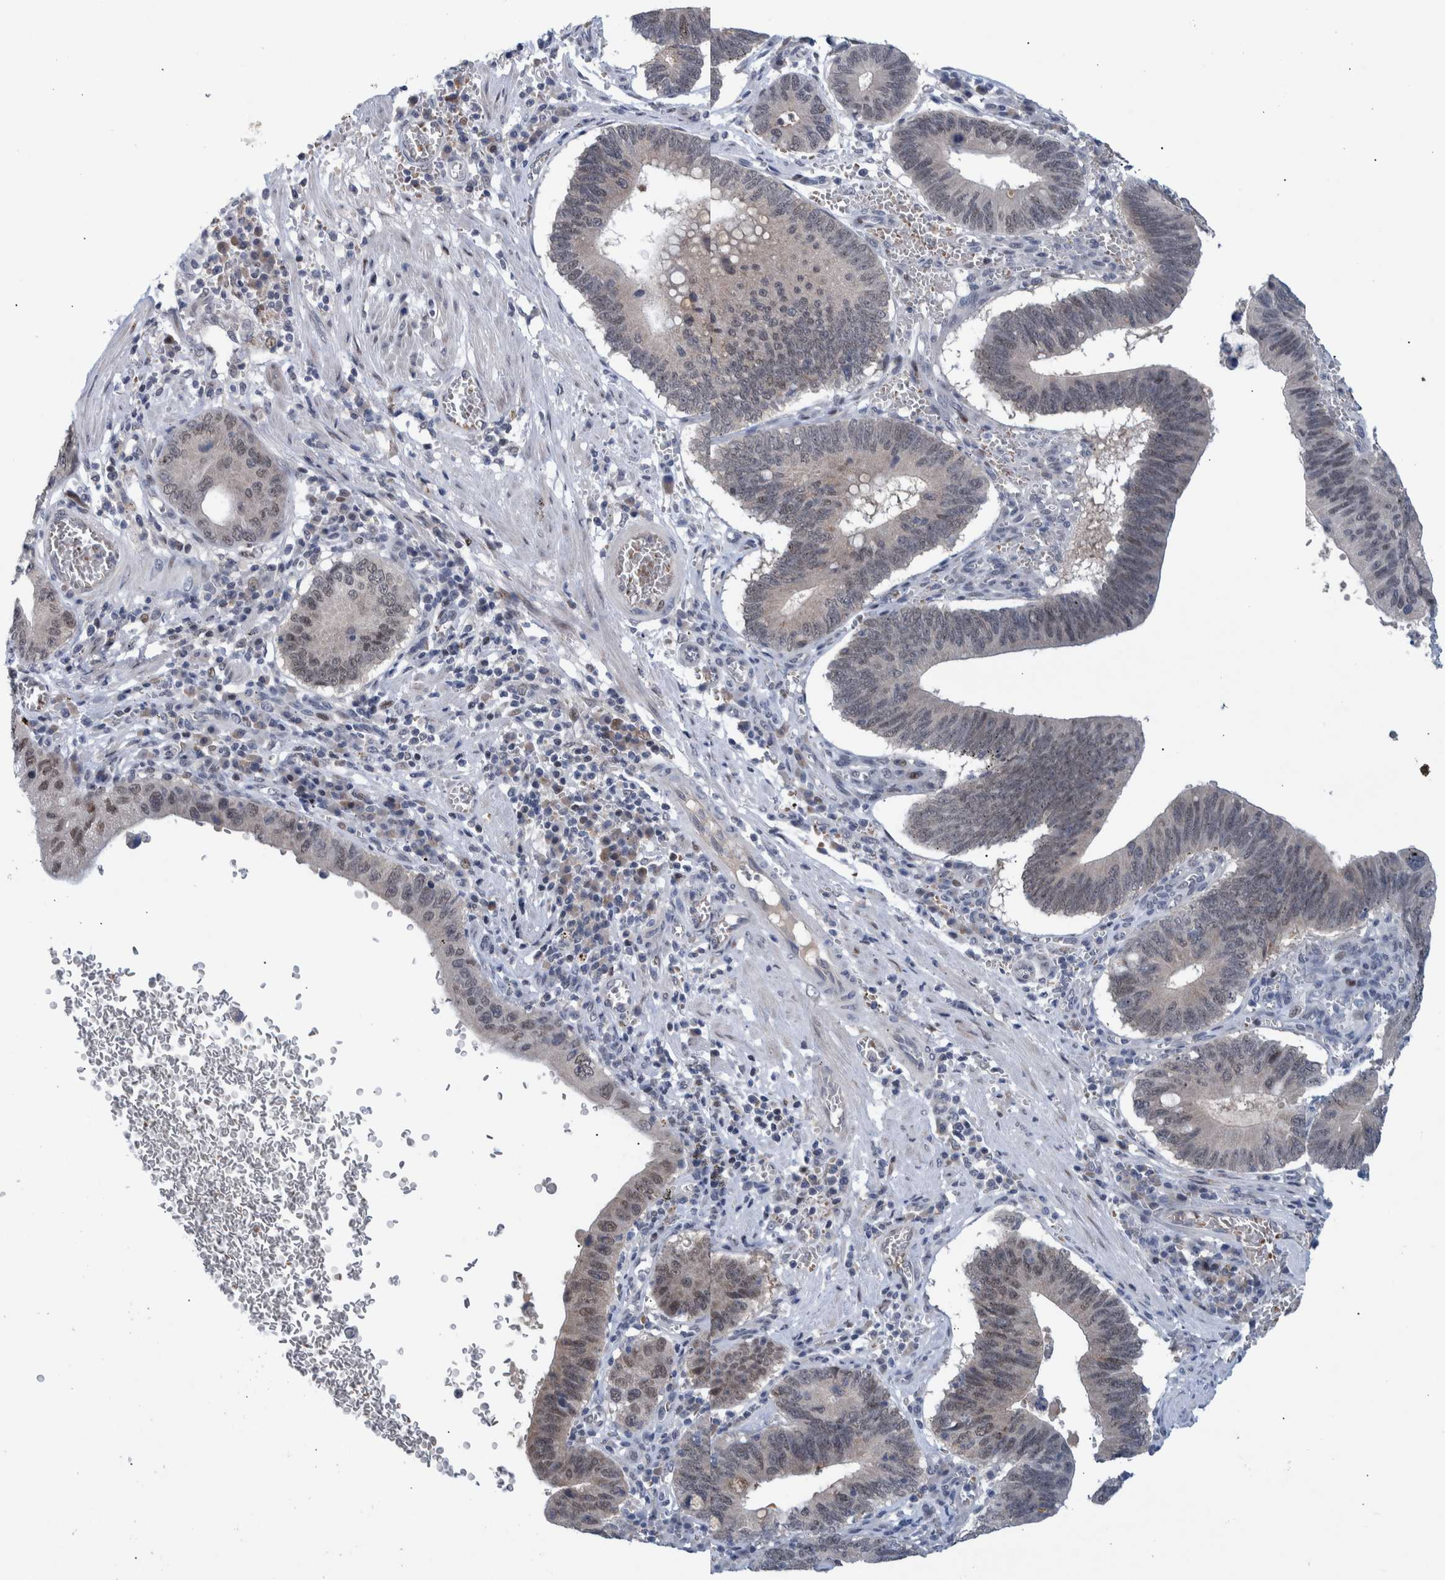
{"staining": {"intensity": "weak", "quantity": "<25%", "location": "nuclear"}, "tissue": "stomach cancer", "cell_type": "Tumor cells", "image_type": "cancer", "snomed": [{"axis": "morphology", "description": "Adenocarcinoma, NOS"}, {"axis": "topography", "description": "Stomach"}, {"axis": "topography", "description": "Gastric cardia"}], "caption": "DAB (3,3'-diaminobenzidine) immunohistochemical staining of human stomach cancer (adenocarcinoma) exhibits no significant staining in tumor cells.", "gene": "ESRP1", "patient": {"sex": "male", "age": 59}}